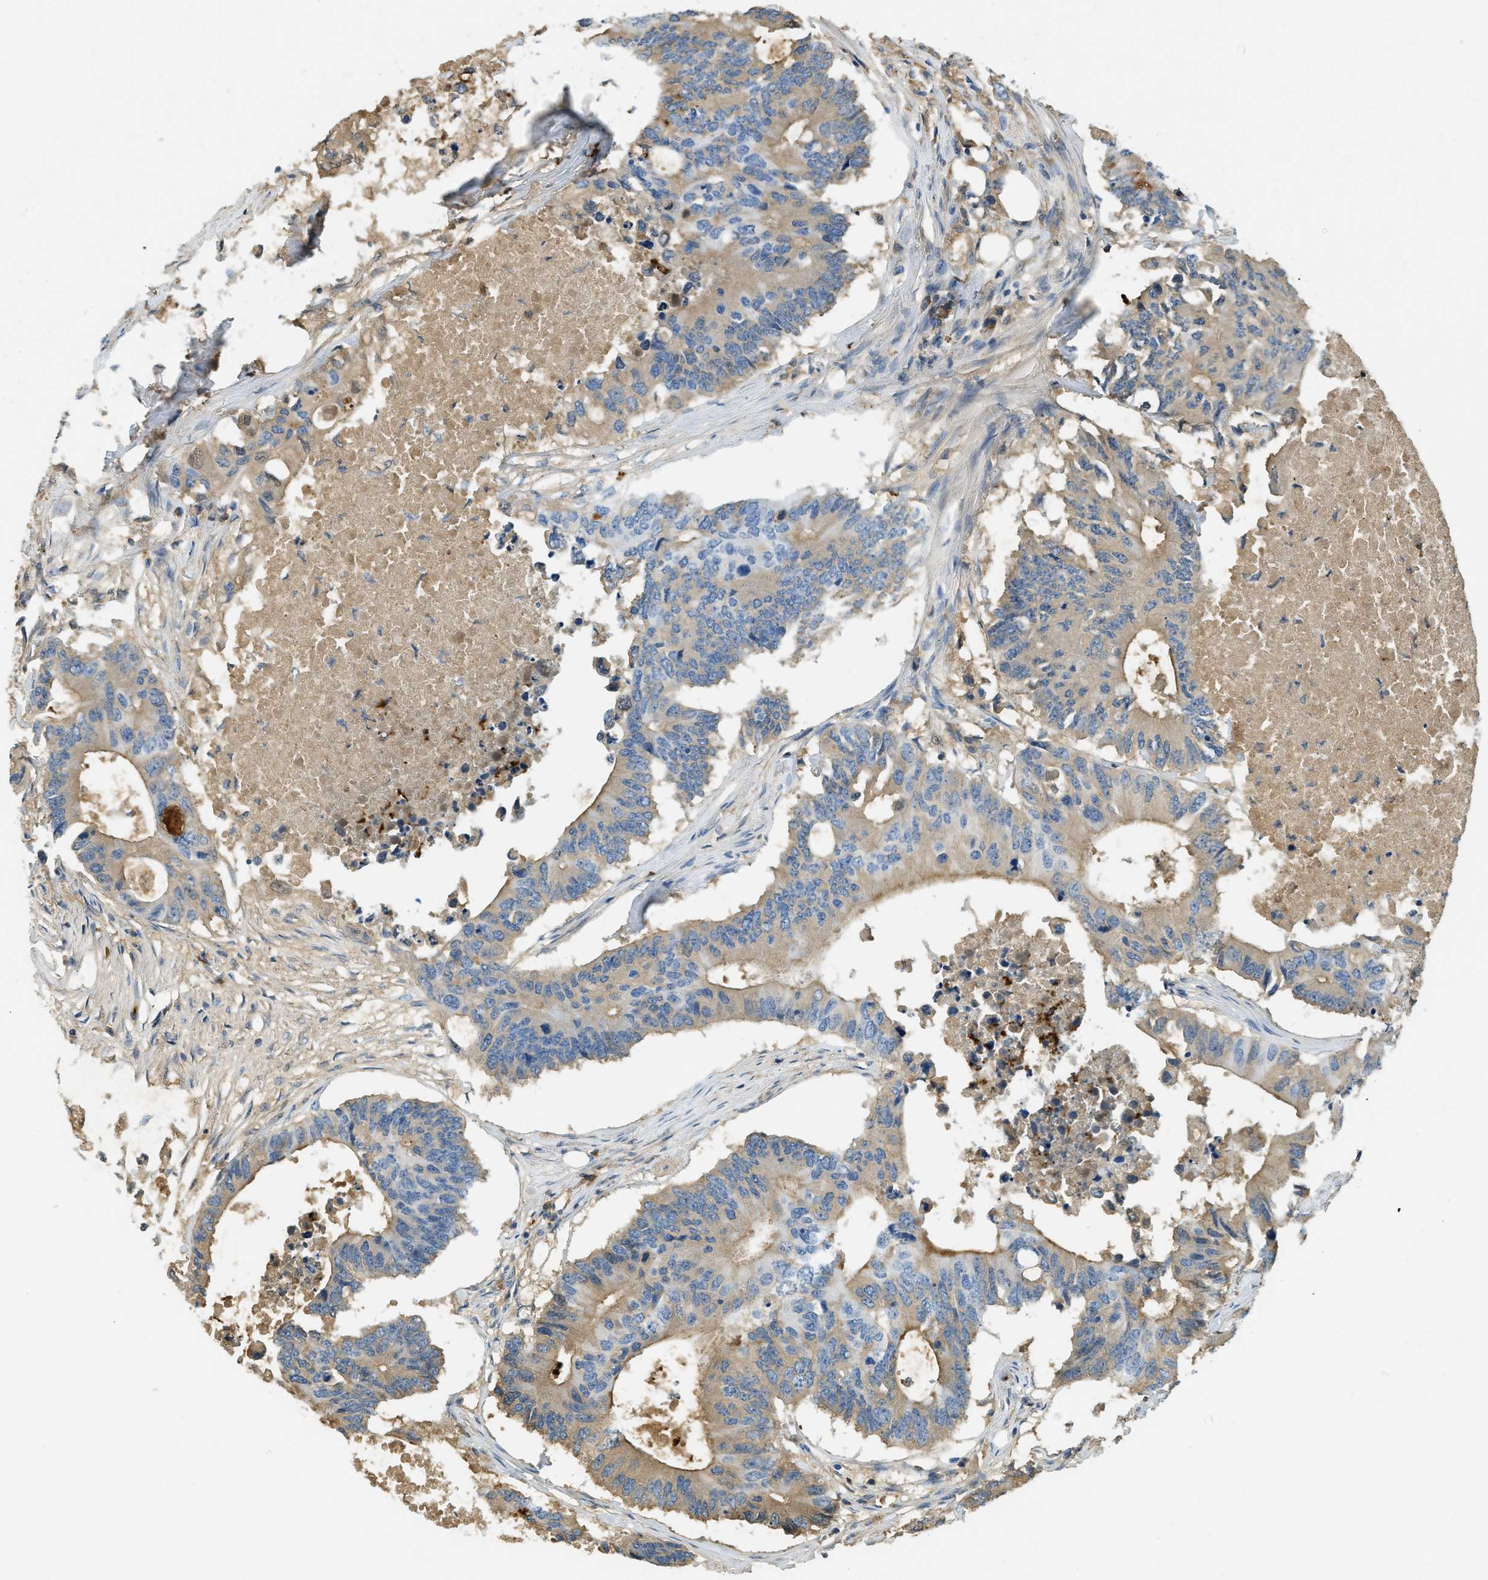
{"staining": {"intensity": "moderate", "quantity": ">75%", "location": "cytoplasmic/membranous"}, "tissue": "colorectal cancer", "cell_type": "Tumor cells", "image_type": "cancer", "snomed": [{"axis": "morphology", "description": "Adenocarcinoma, NOS"}, {"axis": "topography", "description": "Colon"}], "caption": "The photomicrograph exhibits immunohistochemical staining of adenocarcinoma (colorectal). There is moderate cytoplasmic/membranous staining is present in approximately >75% of tumor cells.", "gene": "PRTN3", "patient": {"sex": "male", "age": 71}}